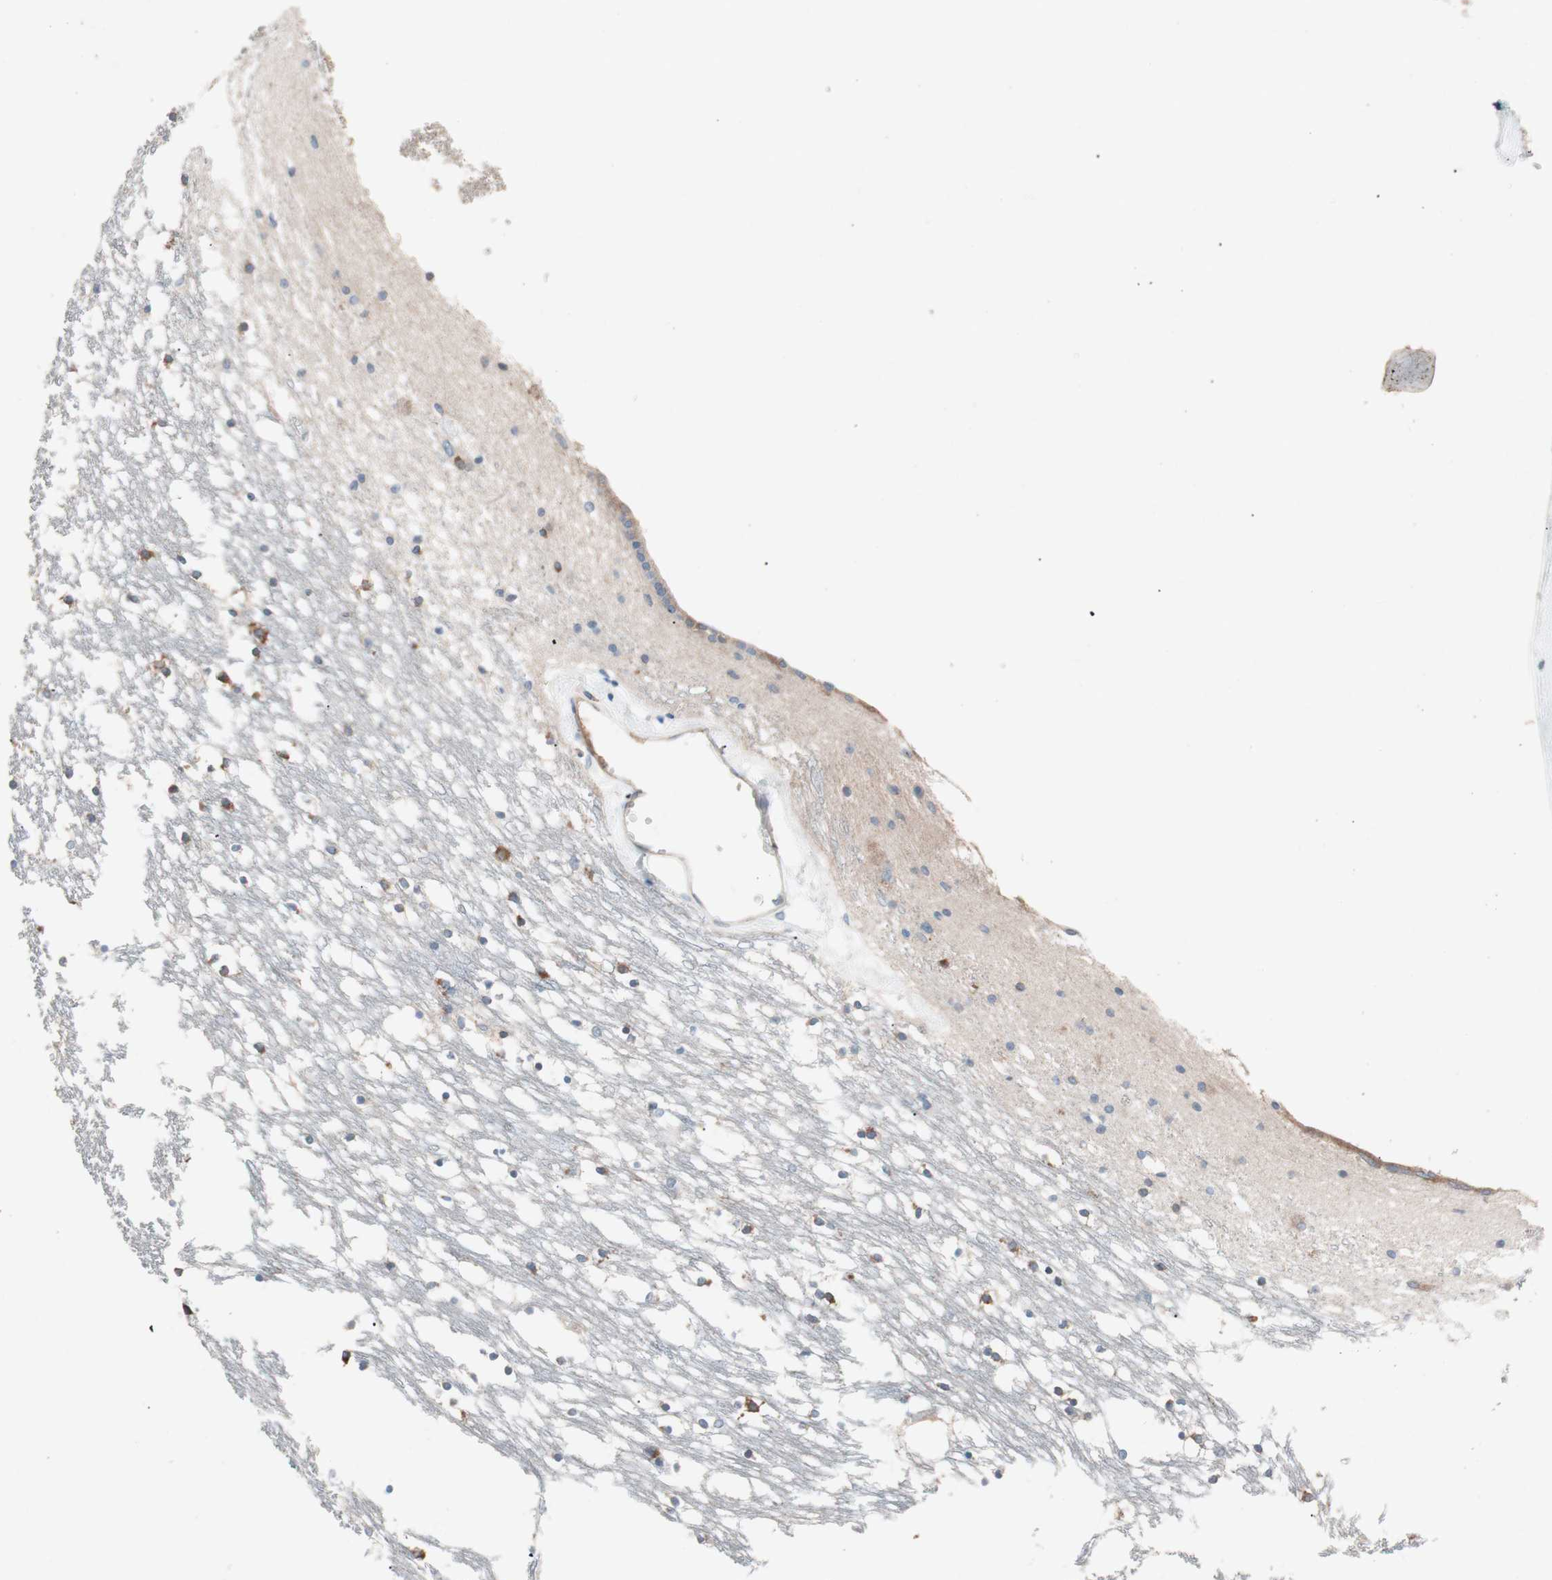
{"staining": {"intensity": "moderate", "quantity": "<25%", "location": "cytoplasmic/membranous"}, "tissue": "caudate", "cell_type": "Glial cells", "image_type": "normal", "snomed": [{"axis": "morphology", "description": "Normal tissue, NOS"}, {"axis": "topography", "description": "Lateral ventricle wall"}], "caption": "Immunohistochemical staining of normal caudate demonstrates <25% levels of moderate cytoplasmic/membranous protein expression in about <25% of glial cells. The staining is performed using DAB brown chromogen to label protein expression. The nuclei are counter-stained blue using hematoxylin.", "gene": "FAAH", "patient": {"sex": "male", "age": 45}}